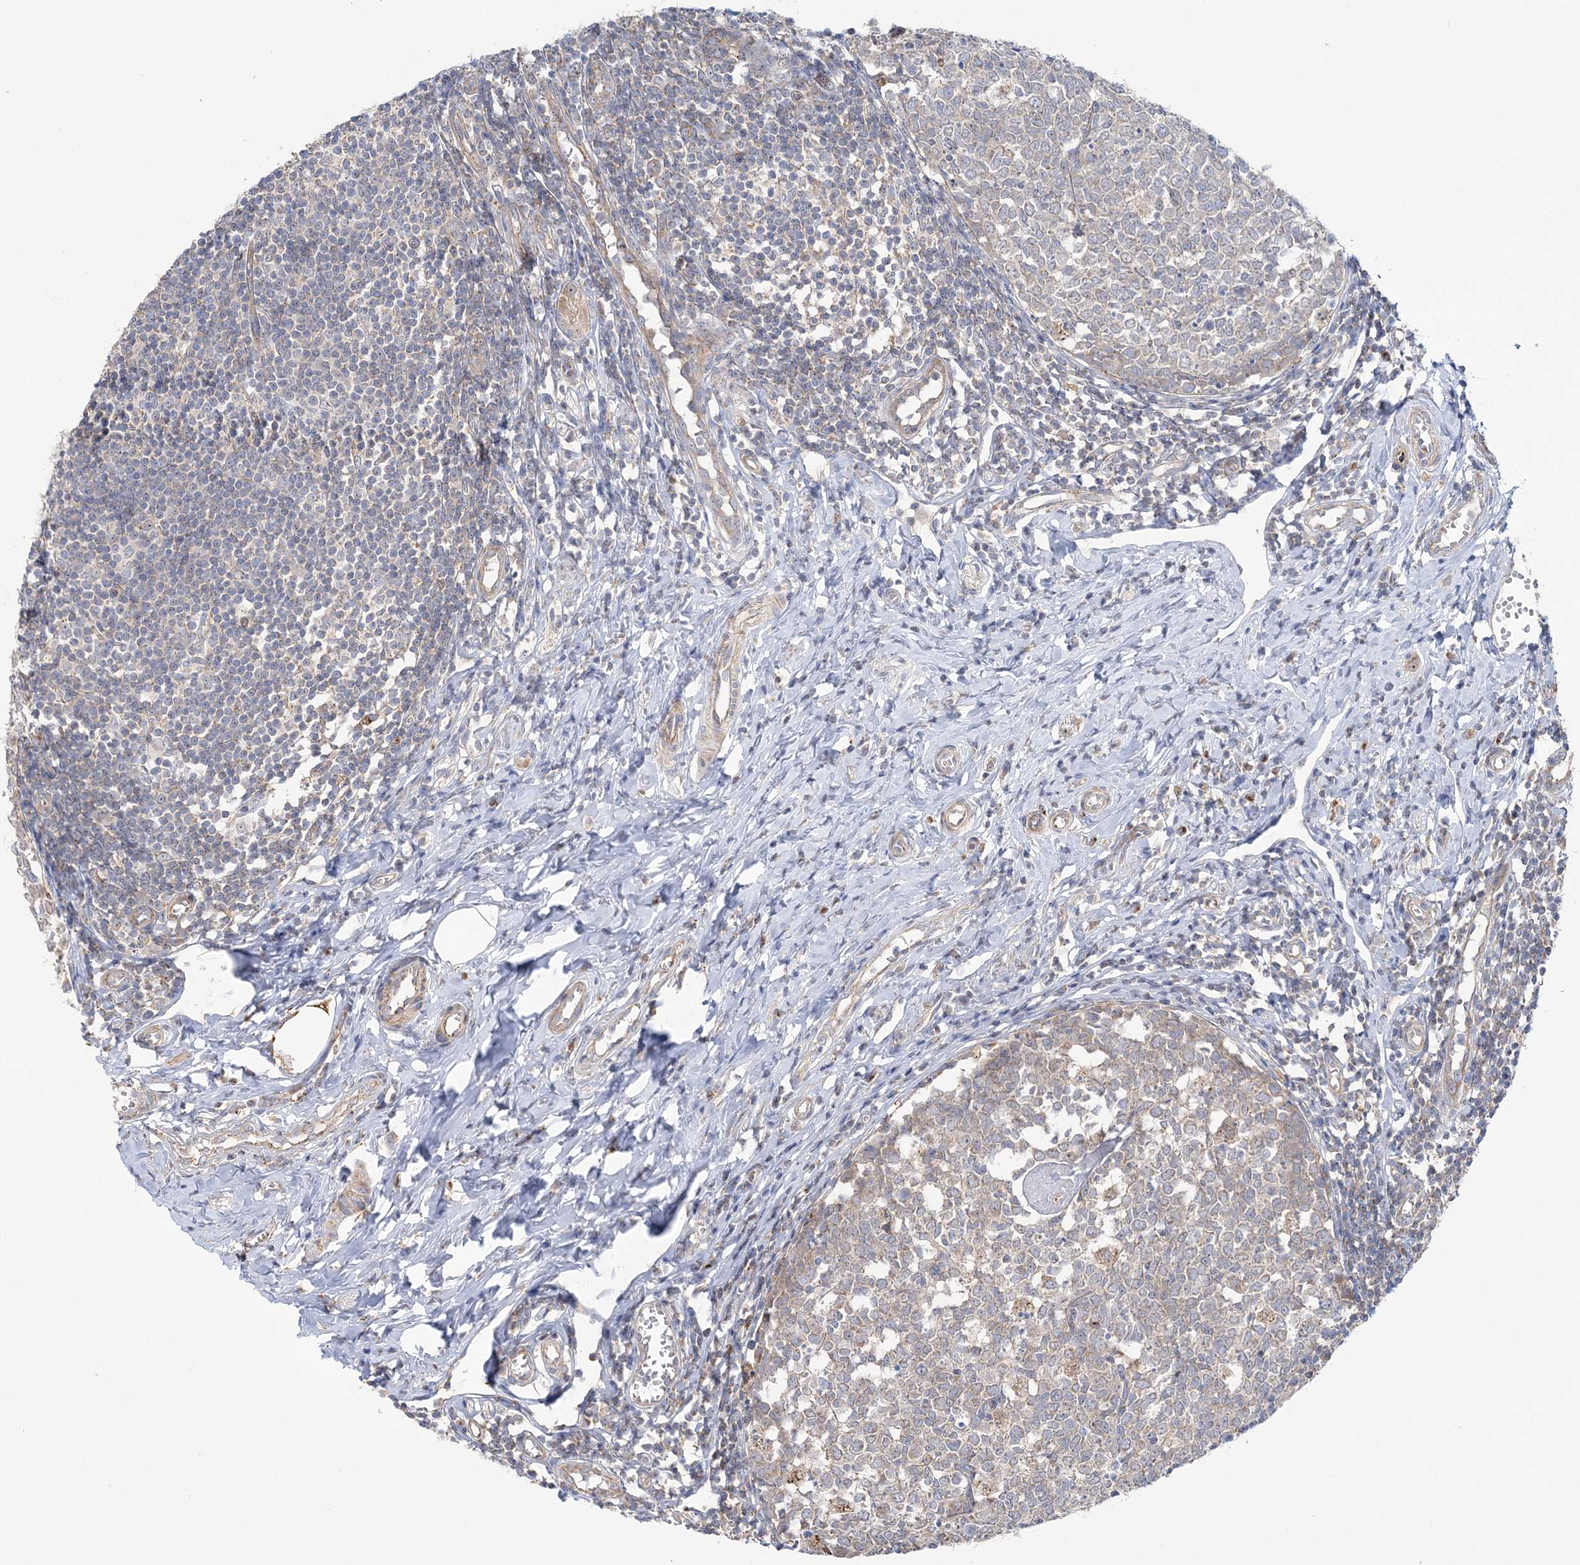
{"staining": {"intensity": "moderate", "quantity": ">75%", "location": "cytoplasmic/membranous"}, "tissue": "appendix", "cell_type": "Glandular cells", "image_type": "normal", "snomed": [{"axis": "morphology", "description": "Normal tissue, NOS"}, {"axis": "topography", "description": "Appendix"}], "caption": "This photomicrograph exhibits immunohistochemistry (IHC) staining of normal appendix, with medium moderate cytoplasmic/membranous expression in about >75% of glandular cells.", "gene": "MMADHC", "patient": {"sex": "male", "age": 14}}